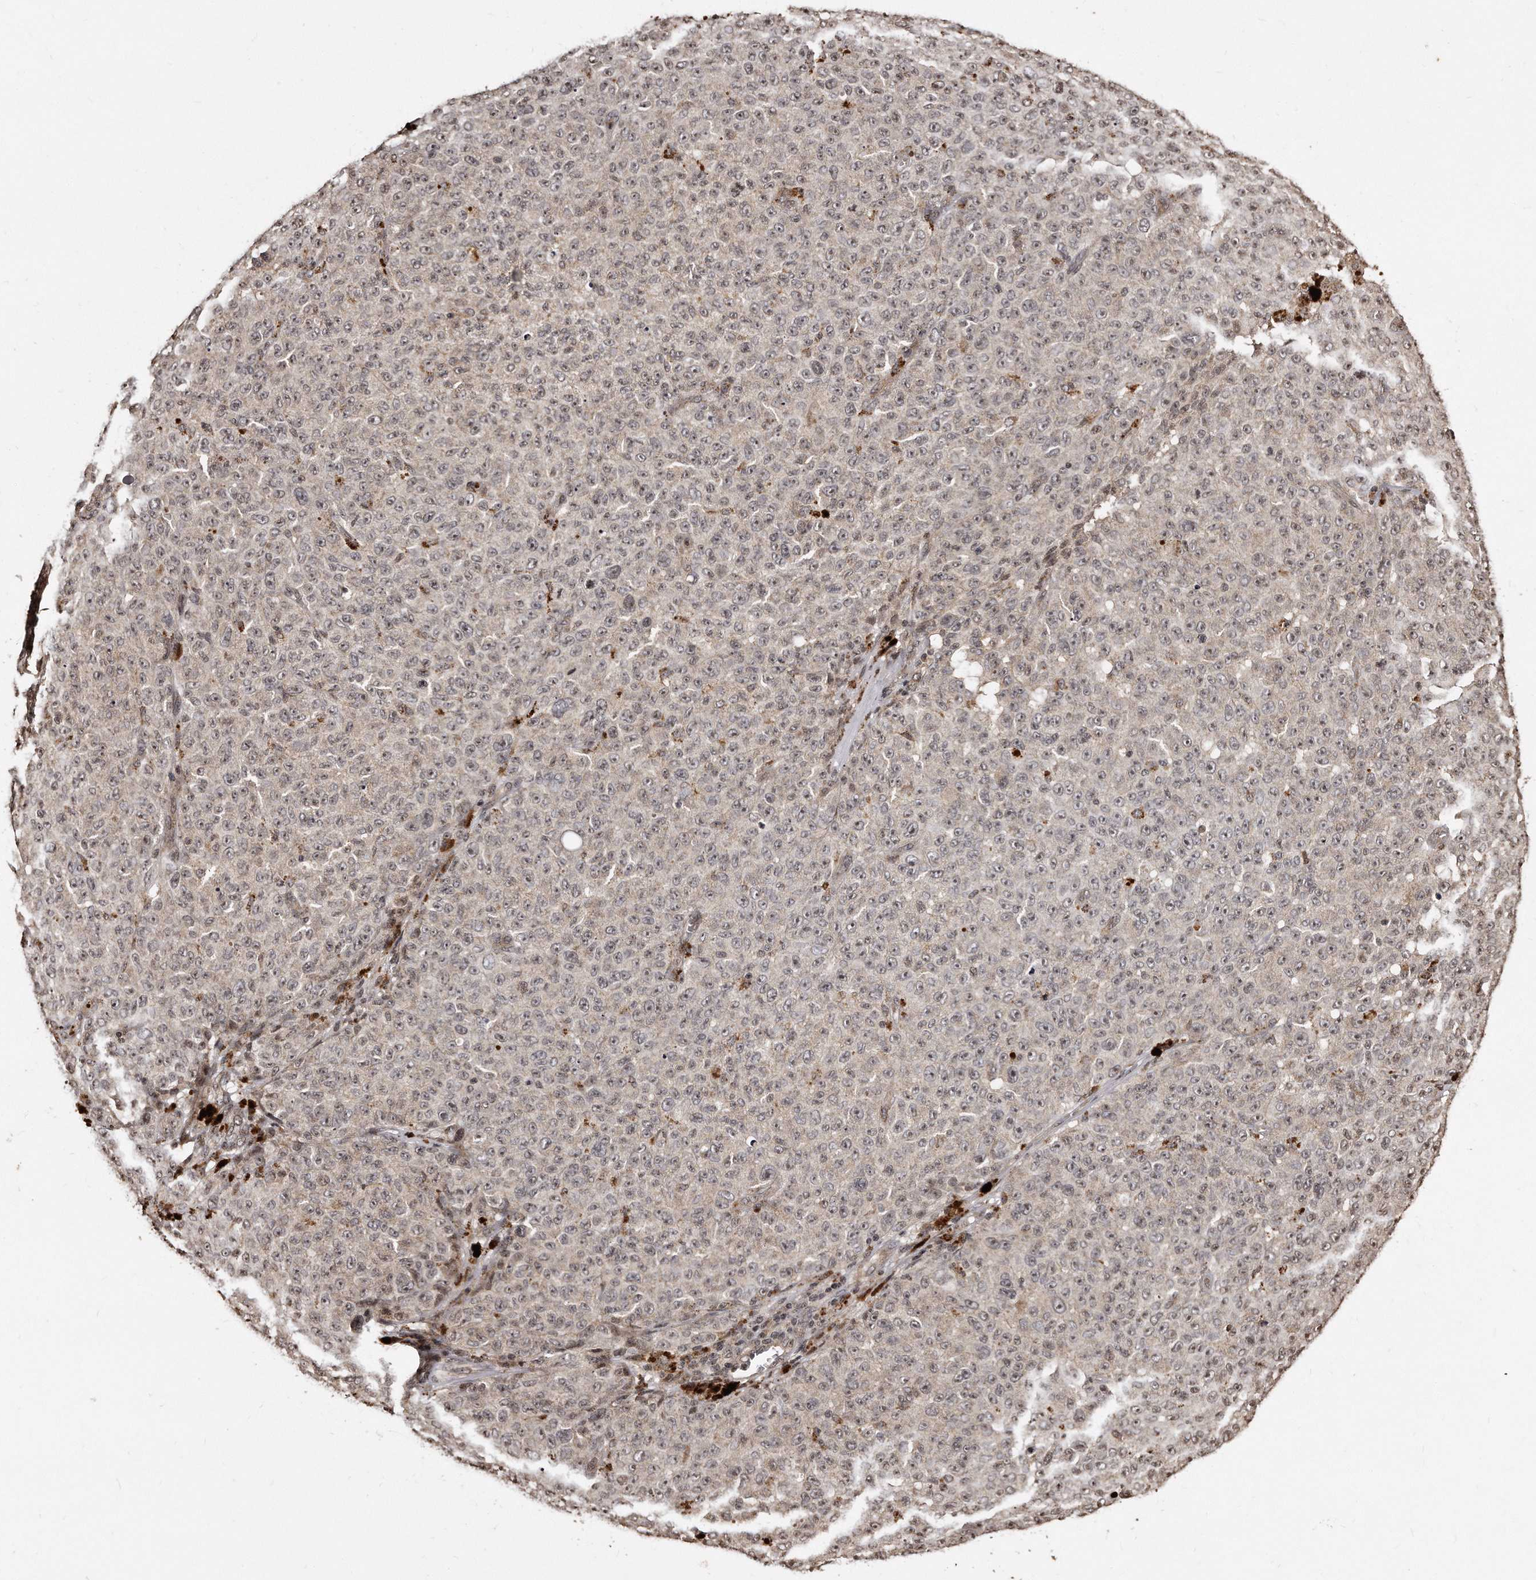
{"staining": {"intensity": "weak", "quantity": "<25%", "location": "nuclear"}, "tissue": "melanoma", "cell_type": "Tumor cells", "image_type": "cancer", "snomed": [{"axis": "morphology", "description": "Malignant melanoma, NOS"}, {"axis": "topography", "description": "Skin"}], "caption": "Tumor cells show no significant staining in melanoma. The staining is performed using DAB (3,3'-diaminobenzidine) brown chromogen with nuclei counter-stained in using hematoxylin.", "gene": "TSHR", "patient": {"sex": "female", "age": 82}}